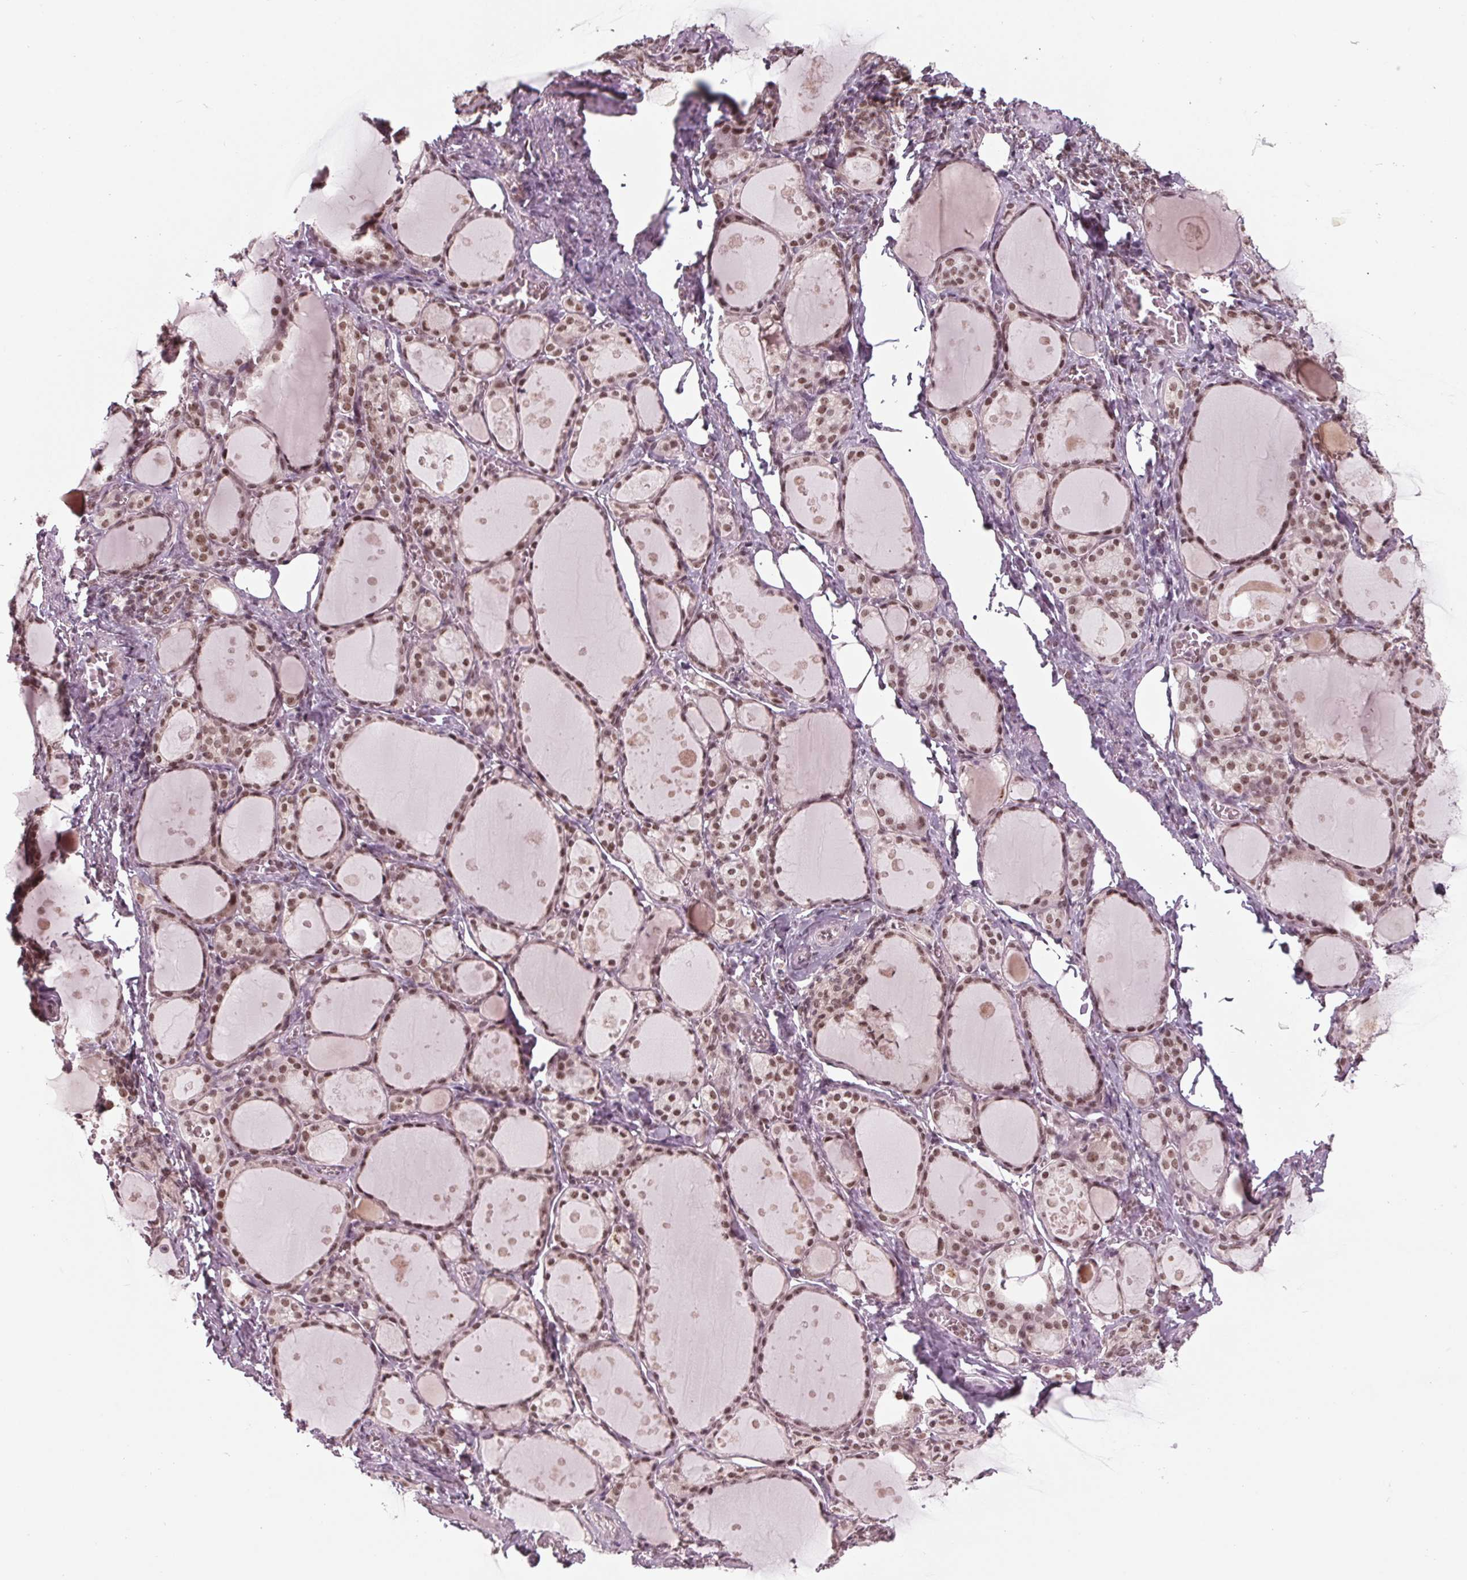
{"staining": {"intensity": "moderate", "quantity": ">75%", "location": "nuclear"}, "tissue": "thyroid gland", "cell_type": "Glandular cells", "image_type": "normal", "snomed": [{"axis": "morphology", "description": "Normal tissue, NOS"}, {"axis": "topography", "description": "Thyroid gland"}], "caption": "High-magnification brightfield microscopy of unremarkable thyroid gland stained with DAB (brown) and counterstained with hematoxylin (blue). glandular cells exhibit moderate nuclear staining is appreciated in about>75% of cells.", "gene": "DDX41", "patient": {"sex": "male", "age": 68}}